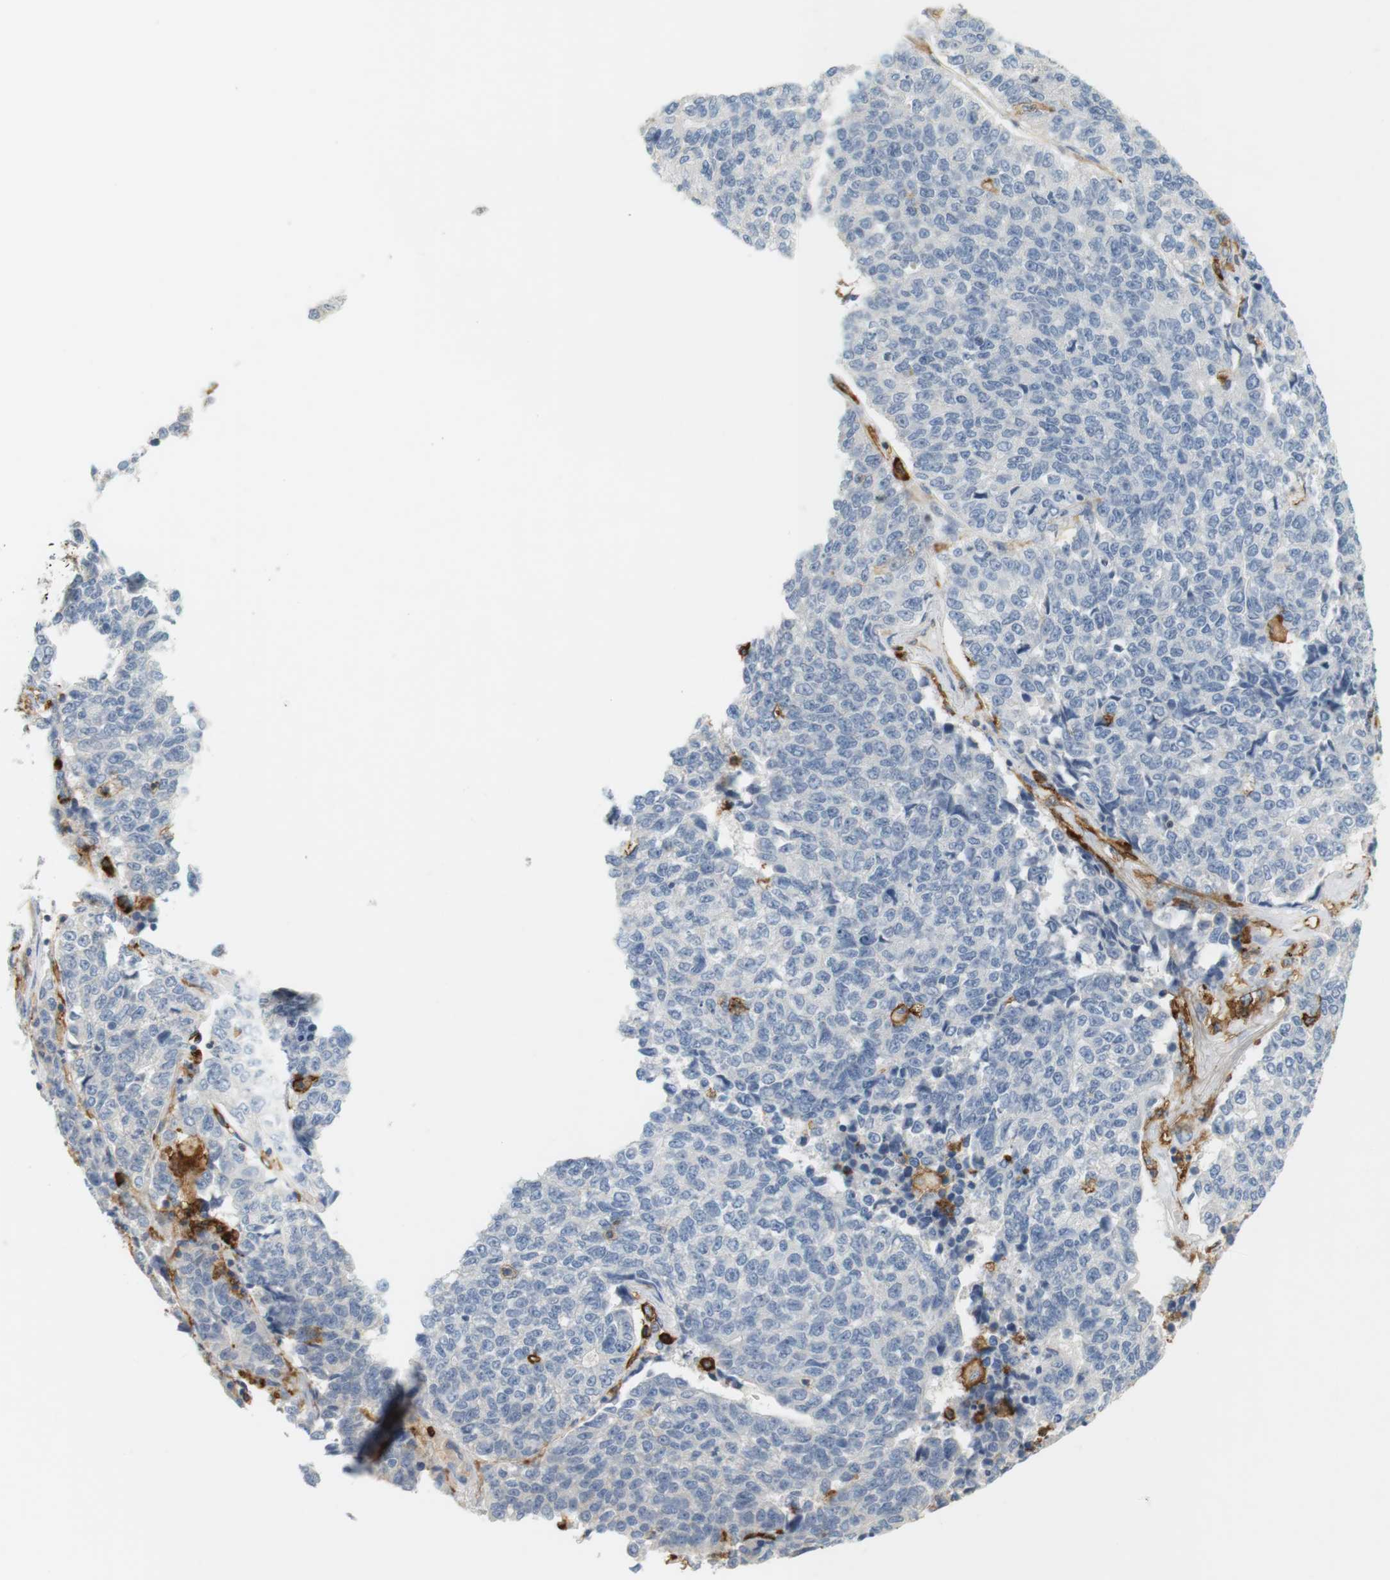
{"staining": {"intensity": "negative", "quantity": "none", "location": "none"}, "tissue": "lung cancer", "cell_type": "Tumor cells", "image_type": "cancer", "snomed": [{"axis": "morphology", "description": "Adenocarcinoma, NOS"}, {"axis": "topography", "description": "Lung"}], "caption": "This is an immunohistochemistry (IHC) photomicrograph of lung adenocarcinoma. There is no positivity in tumor cells.", "gene": "SIRPA", "patient": {"sex": "male", "age": 49}}